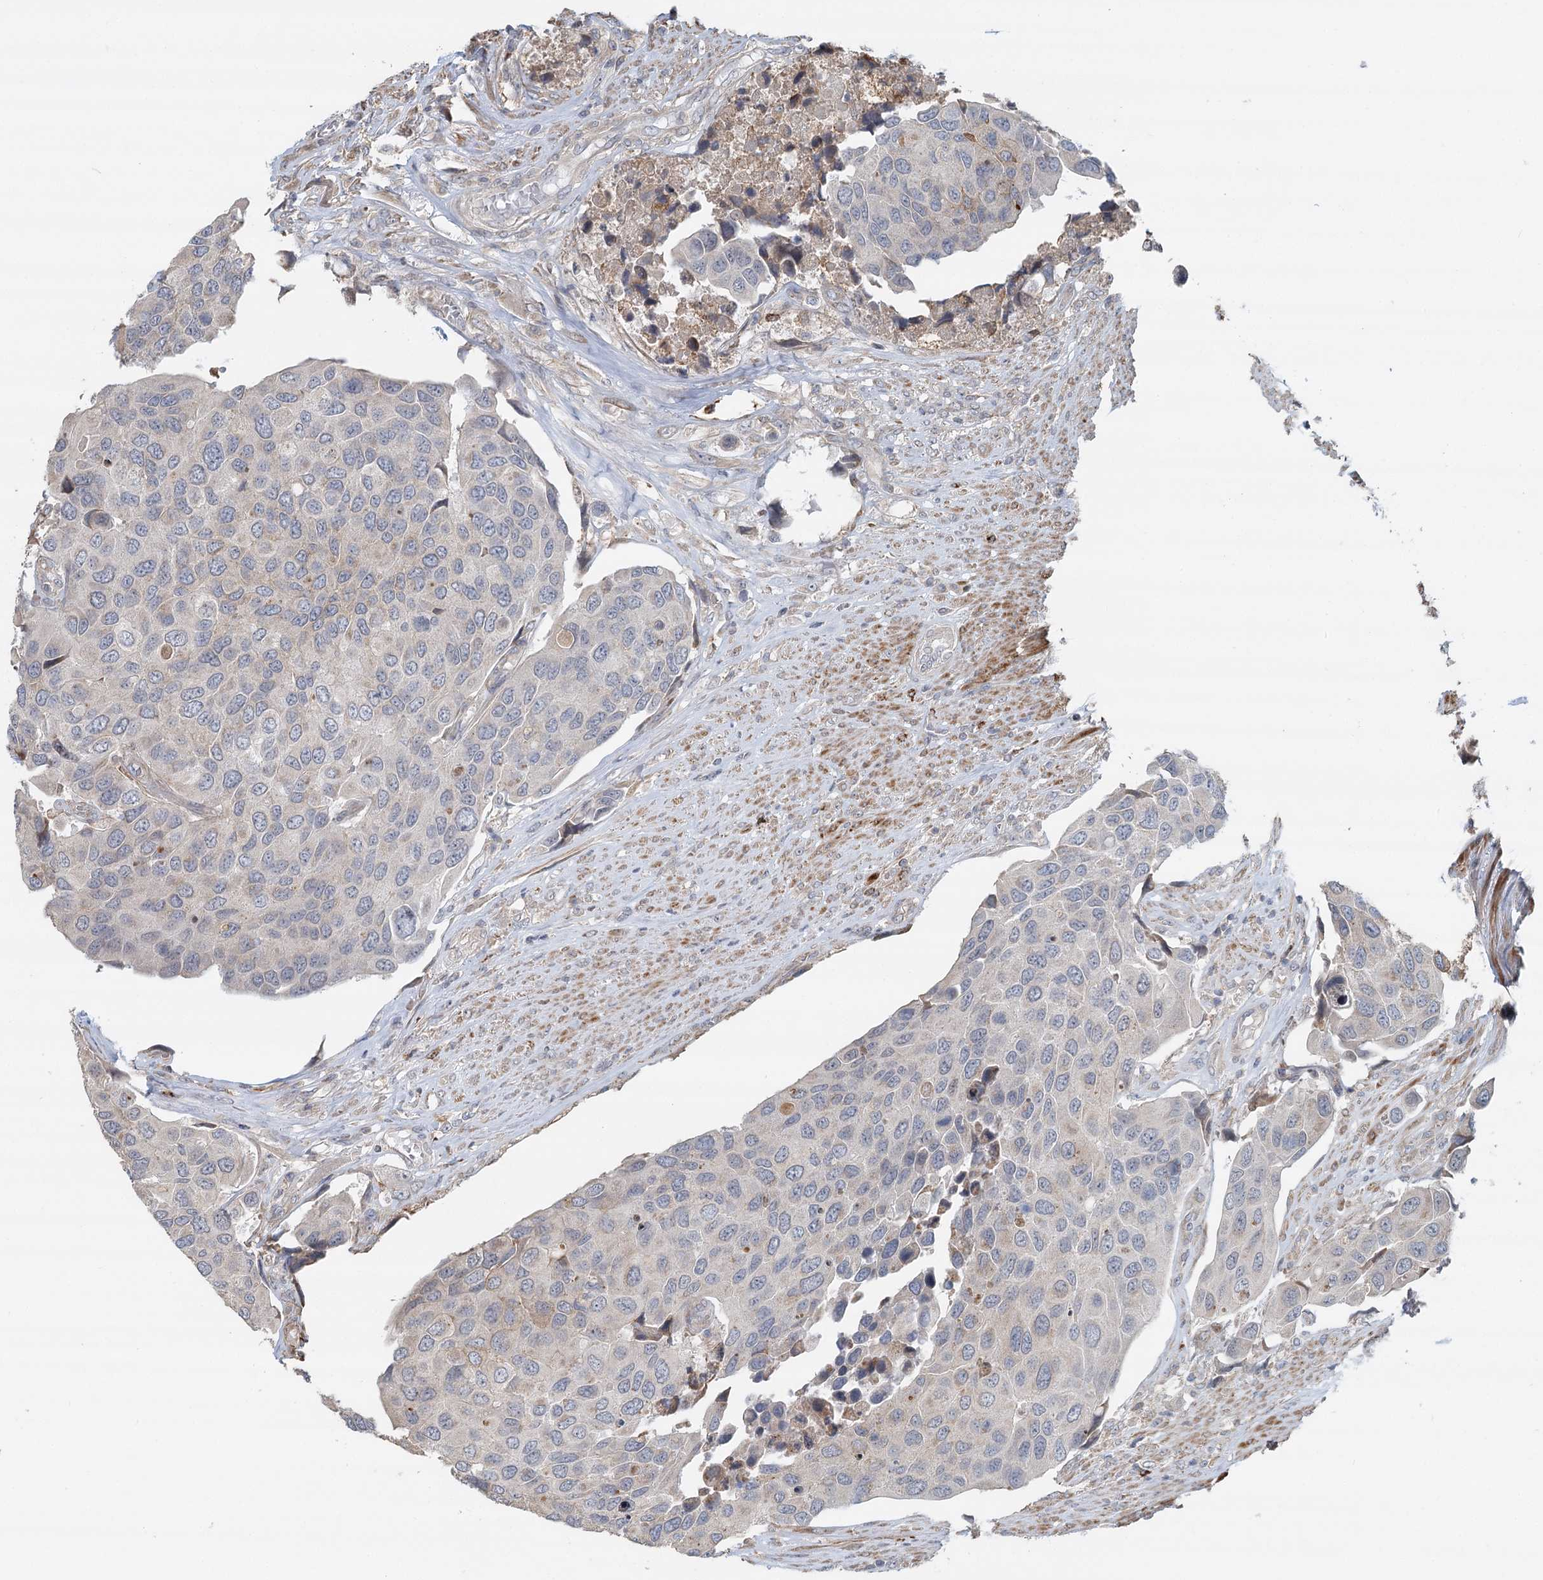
{"staining": {"intensity": "negative", "quantity": "none", "location": "none"}, "tissue": "urothelial cancer", "cell_type": "Tumor cells", "image_type": "cancer", "snomed": [{"axis": "morphology", "description": "Urothelial carcinoma, High grade"}, {"axis": "topography", "description": "Urinary bladder"}], "caption": "DAB immunohistochemical staining of human urothelial carcinoma (high-grade) exhibits no significant positivity in tumor cells. (DAB immunohistochemistry (IHC) with hematoxylin counter stain).", "gene": "RNF111", "patient": {"sex": "male", "age": 74}}